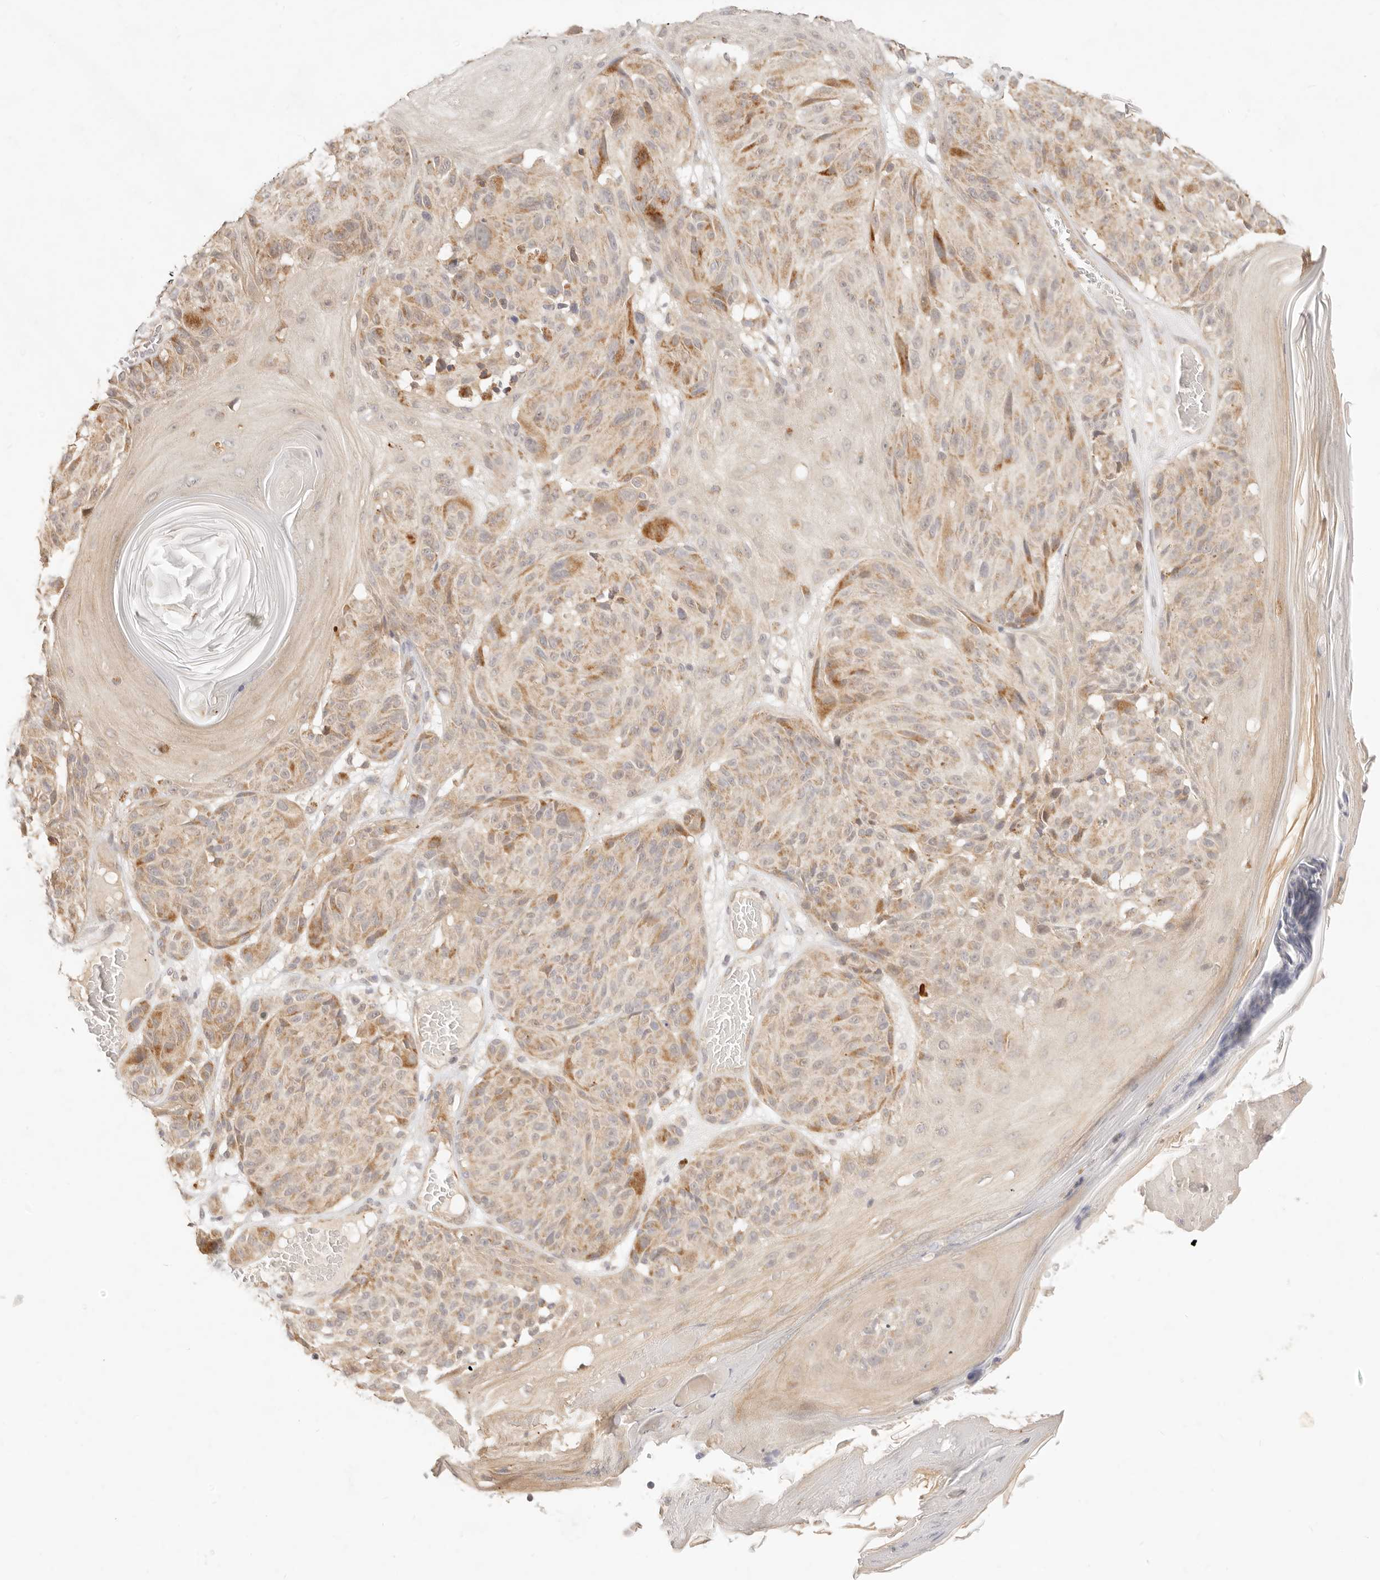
{"staining": {"intensity": "moderate", "quantity": "25%-75%", "location": "cytoplasmic/membranous"}, "tissue": "melanoma", "cell_type": "Tumor cells", "image_type": "cancer", "snomed": [{"axis": "morphology", "description": "Malignant melanoma, NOS"}, {"axis": "topography", "description": "Skin"}], "caption": "Moderate cytoplasmic/membranous staining is present in approximately 25%-75% of tumor cells in malignant melanoma. The protein of interest is shown in brown color, while the nuclei are stained blue.", "gene": "RUBCNL", "patient": {"sex": "male", "age": 83}}